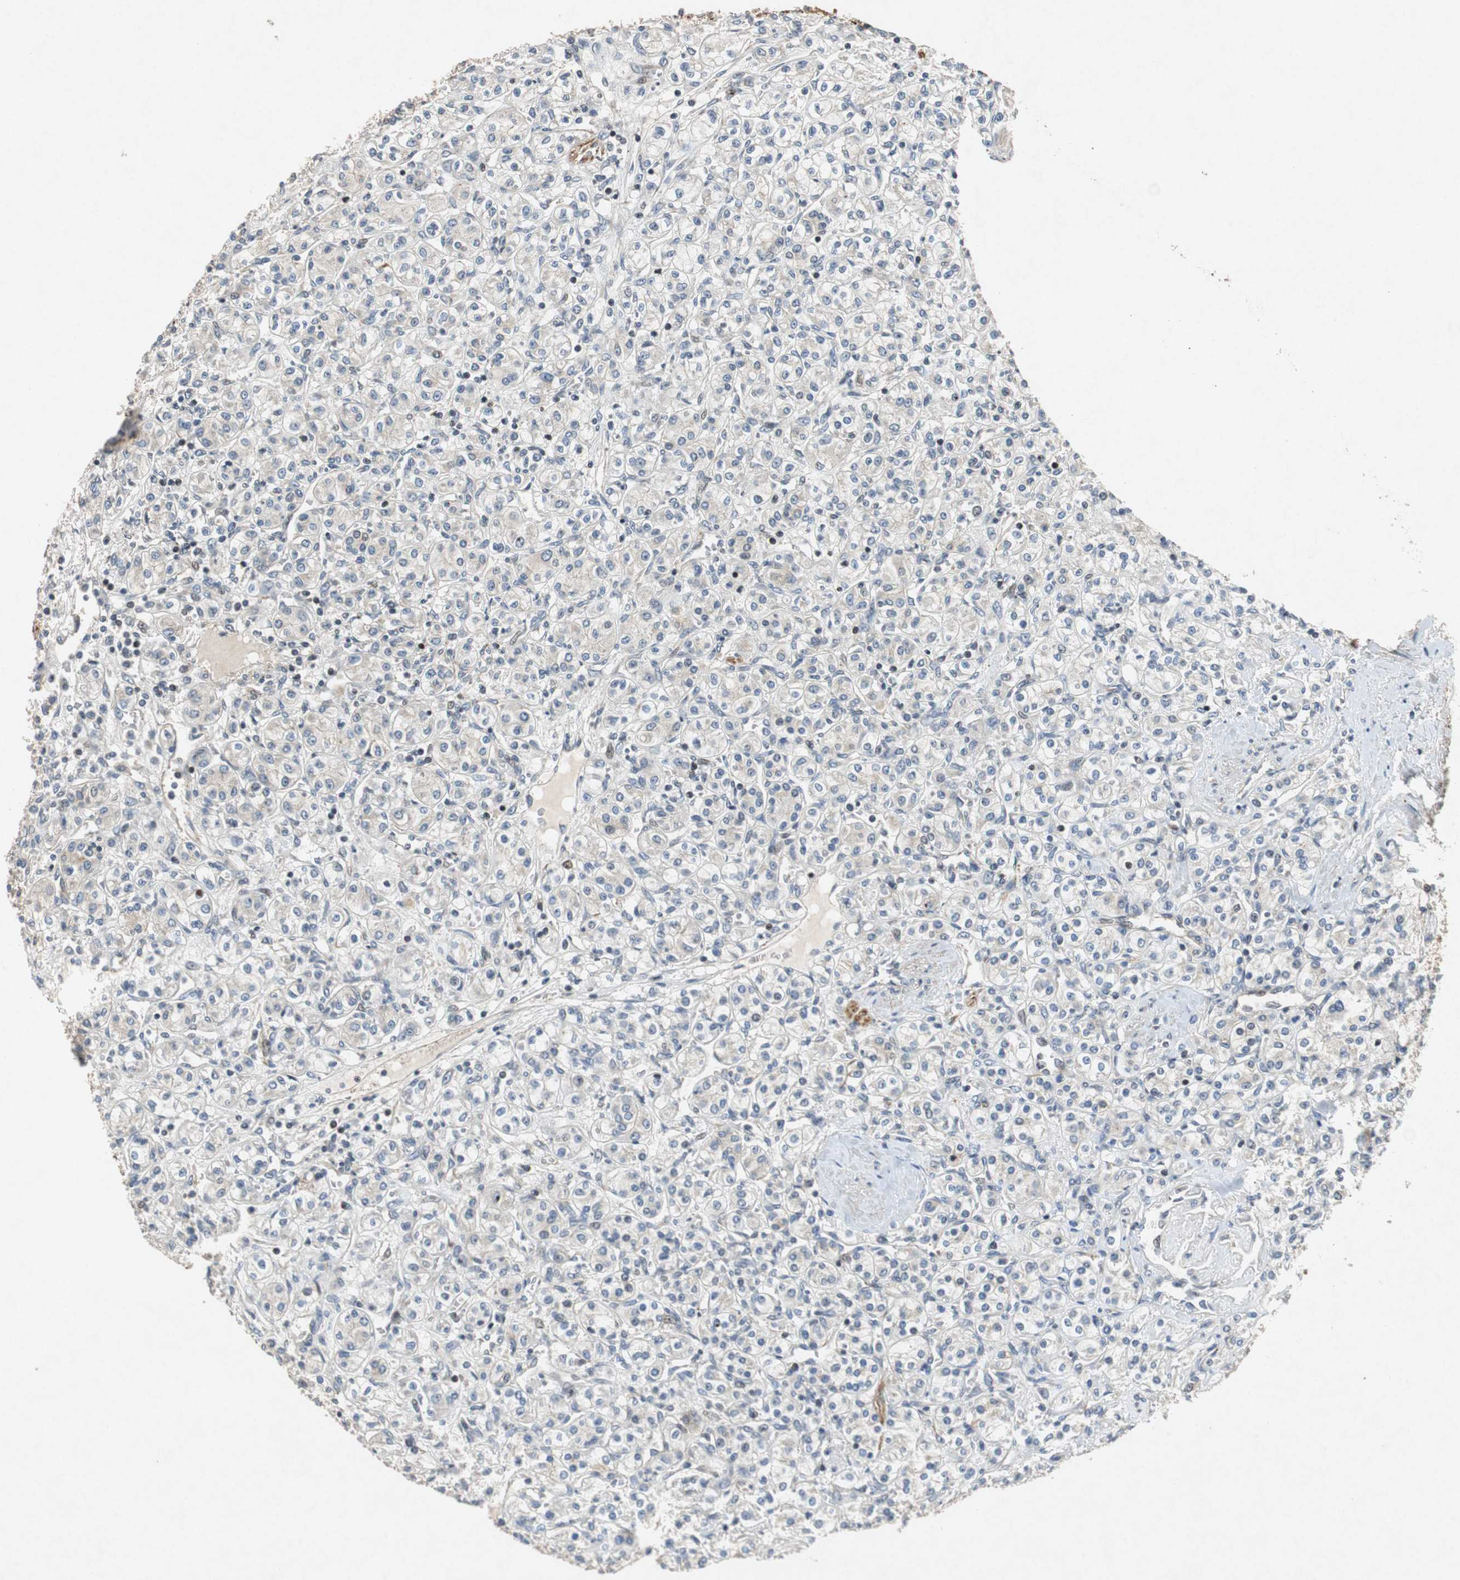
{"staining": {"intensity": "weak", "quantity": "<25%", "location": "cytoplasmic/membranous"}, "tissue": "renal cancer", "cell_type": "Tumor cells", "image_type": "cancer", "snomed": [{"axis": "morphology", "description": "Adenocarcinoma, NOS"}, {"axis": "topography", "description": "Kidney"}], "caption": "IHC of renal cancer exhibits no positivity in tumor cells.", "gene": "TUBA4A", "patient": {"sex": "male", "age": 77}}